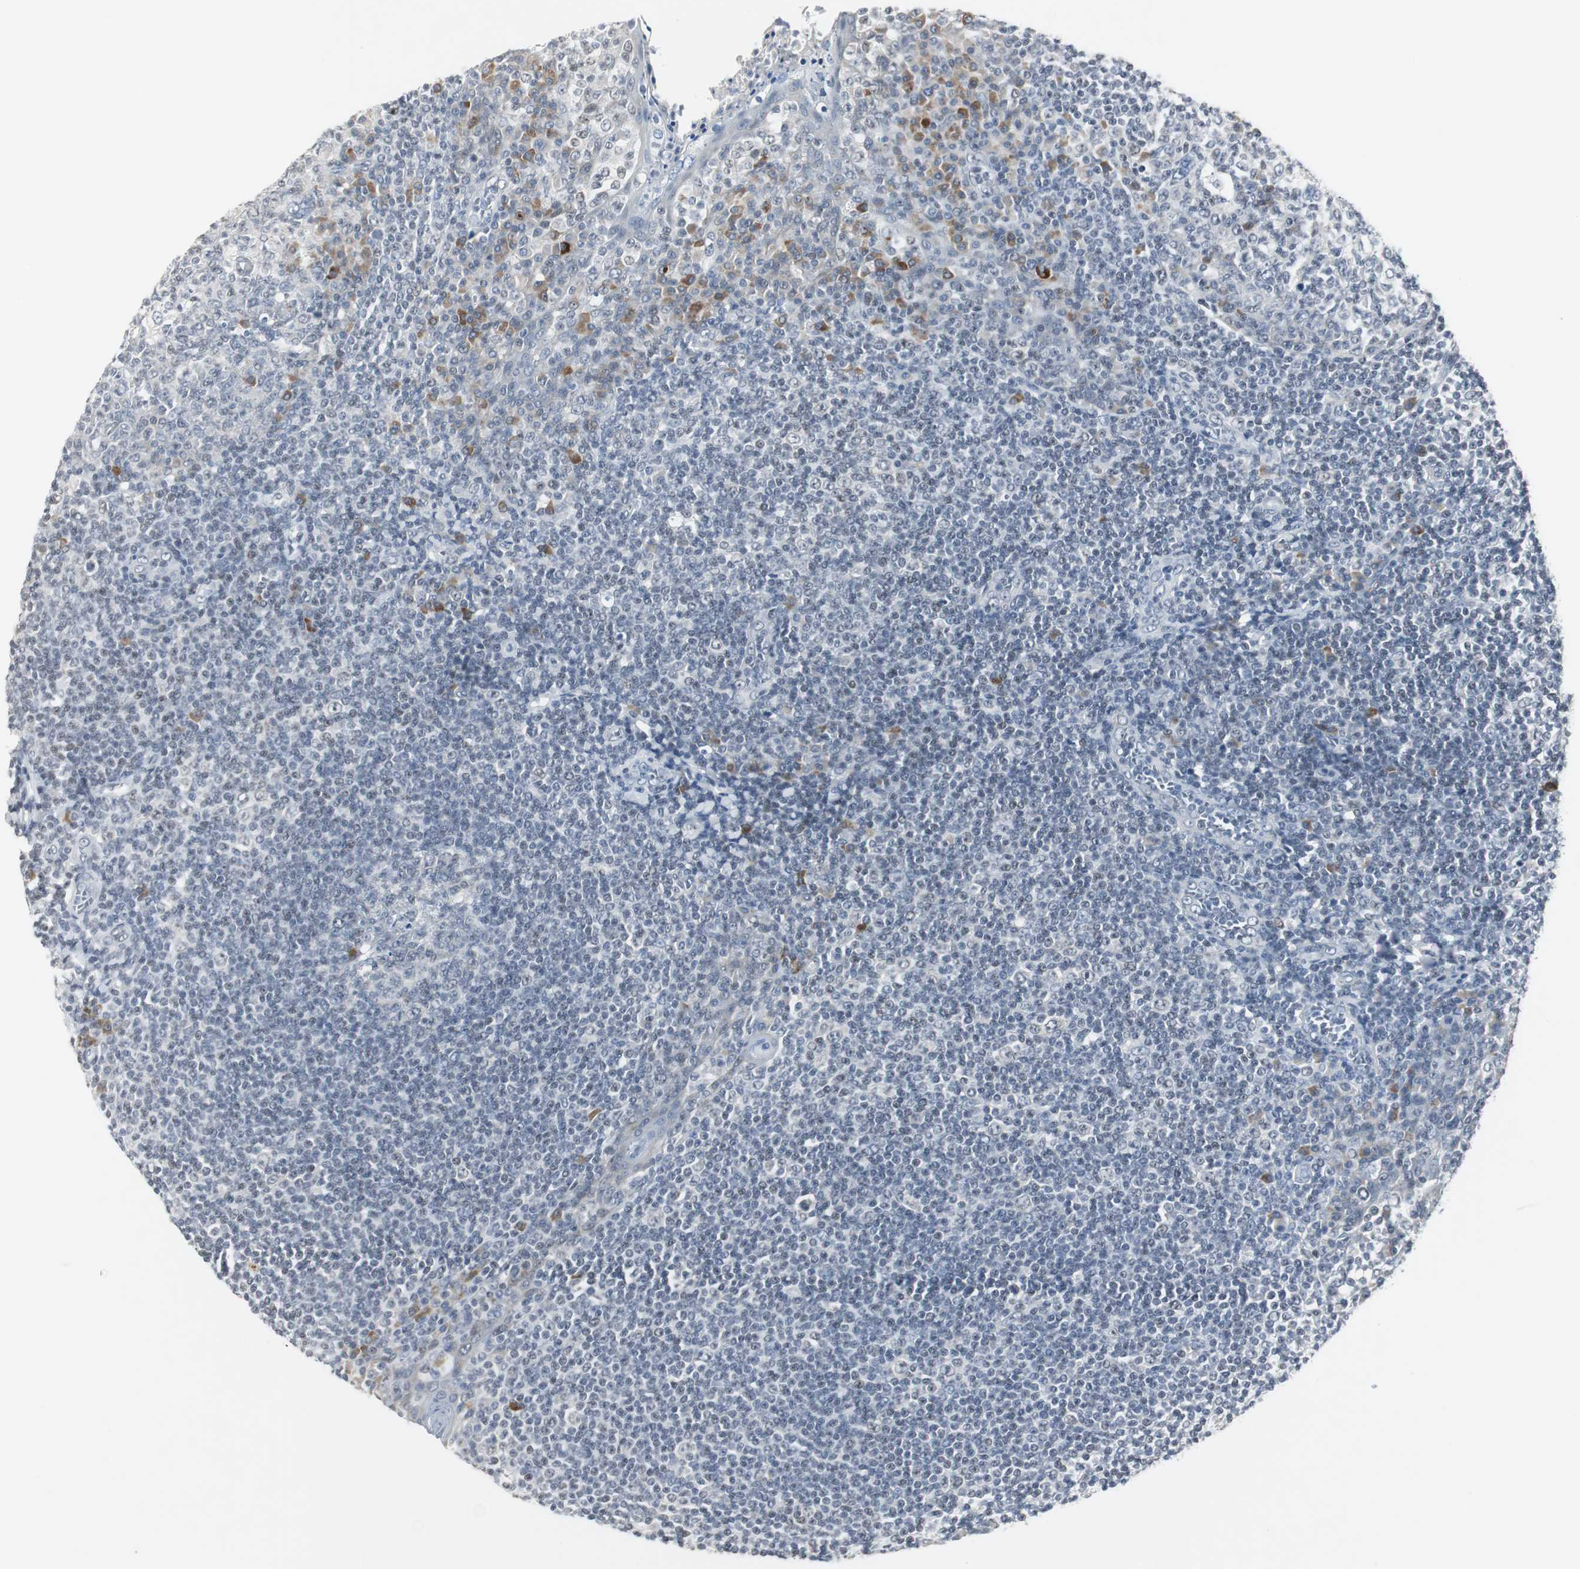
{"staining": {"intensity": "negative", "quantity": "none", "location": "none"}, "tissue": "tonsil", "cell_type": "Germinal center cells", "image_type": "normal", "snomed": [{"axis": "morphology", "description": "Normal tissue, NOS"}, {"axis": "topography", "description": "Tonsil"}], "caption": "A micrograph of tonsil stained for a protein shows no brown staining in germinal center cells.", "gene": "ELK1", "patient": {"sex": "male", "age": 31}}